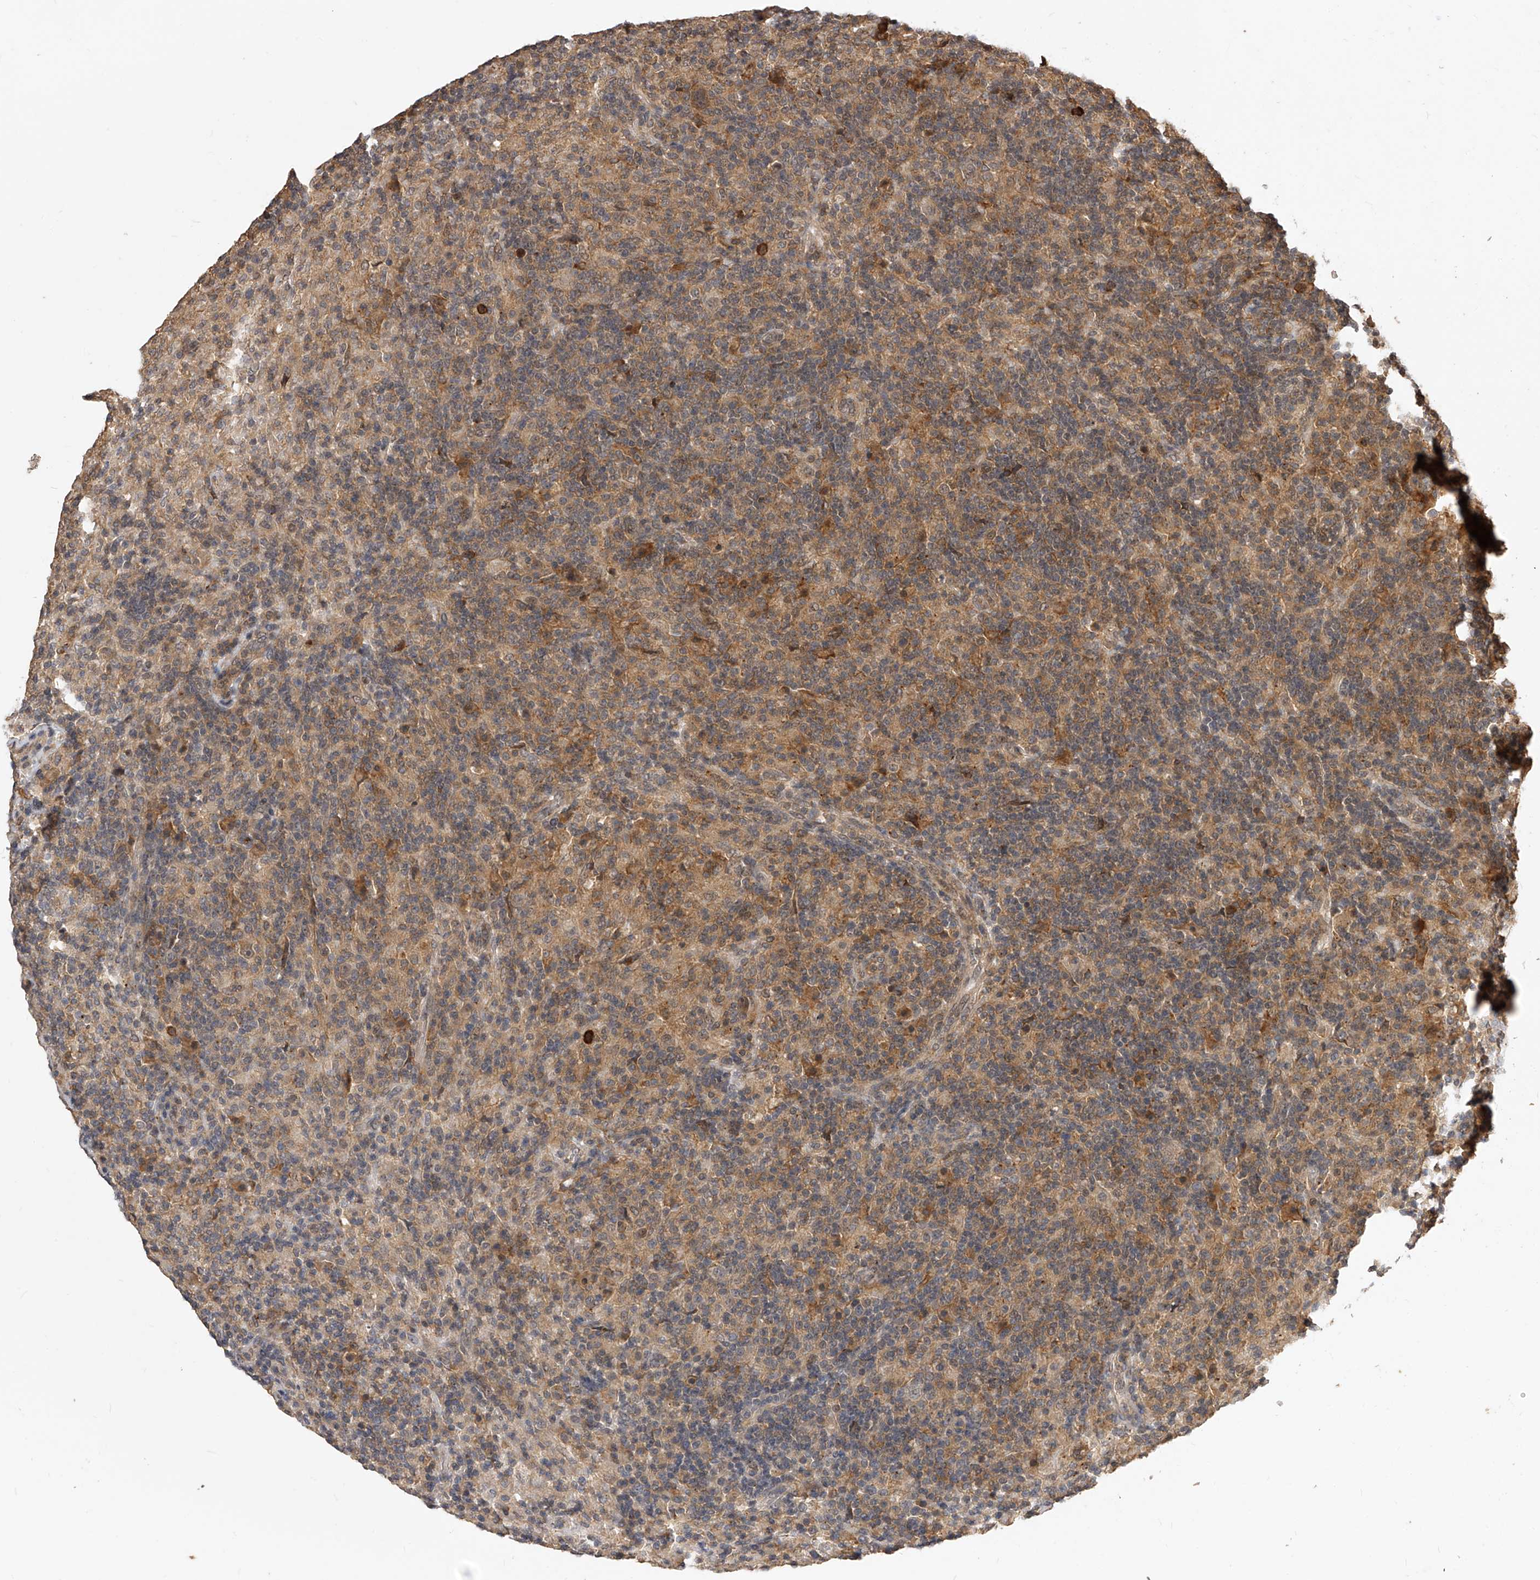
{"staining": {"intensity": "weak", "quantity": ">75%", "location": "cytoplasmic/membranous"}, "tissue": "lymphoma", "cell_type": "Tumor cells", "image_type": "cancer", "snomed": [{"axis": "morphology", "description": "Hodgkin's disease, NOS"}, {"axis": "topography", "description": "Lymph node"}], "caption": "Tumor cells demonstrate low levels of weak cytoplasmic/membranous expression in about >75% of cells in human Hodgkin's disease. Ihc stains the protein in brown and the nuclei are stained blue.", "gene": "CFAP410", "patient": {"sex": "male", "age": 70}}